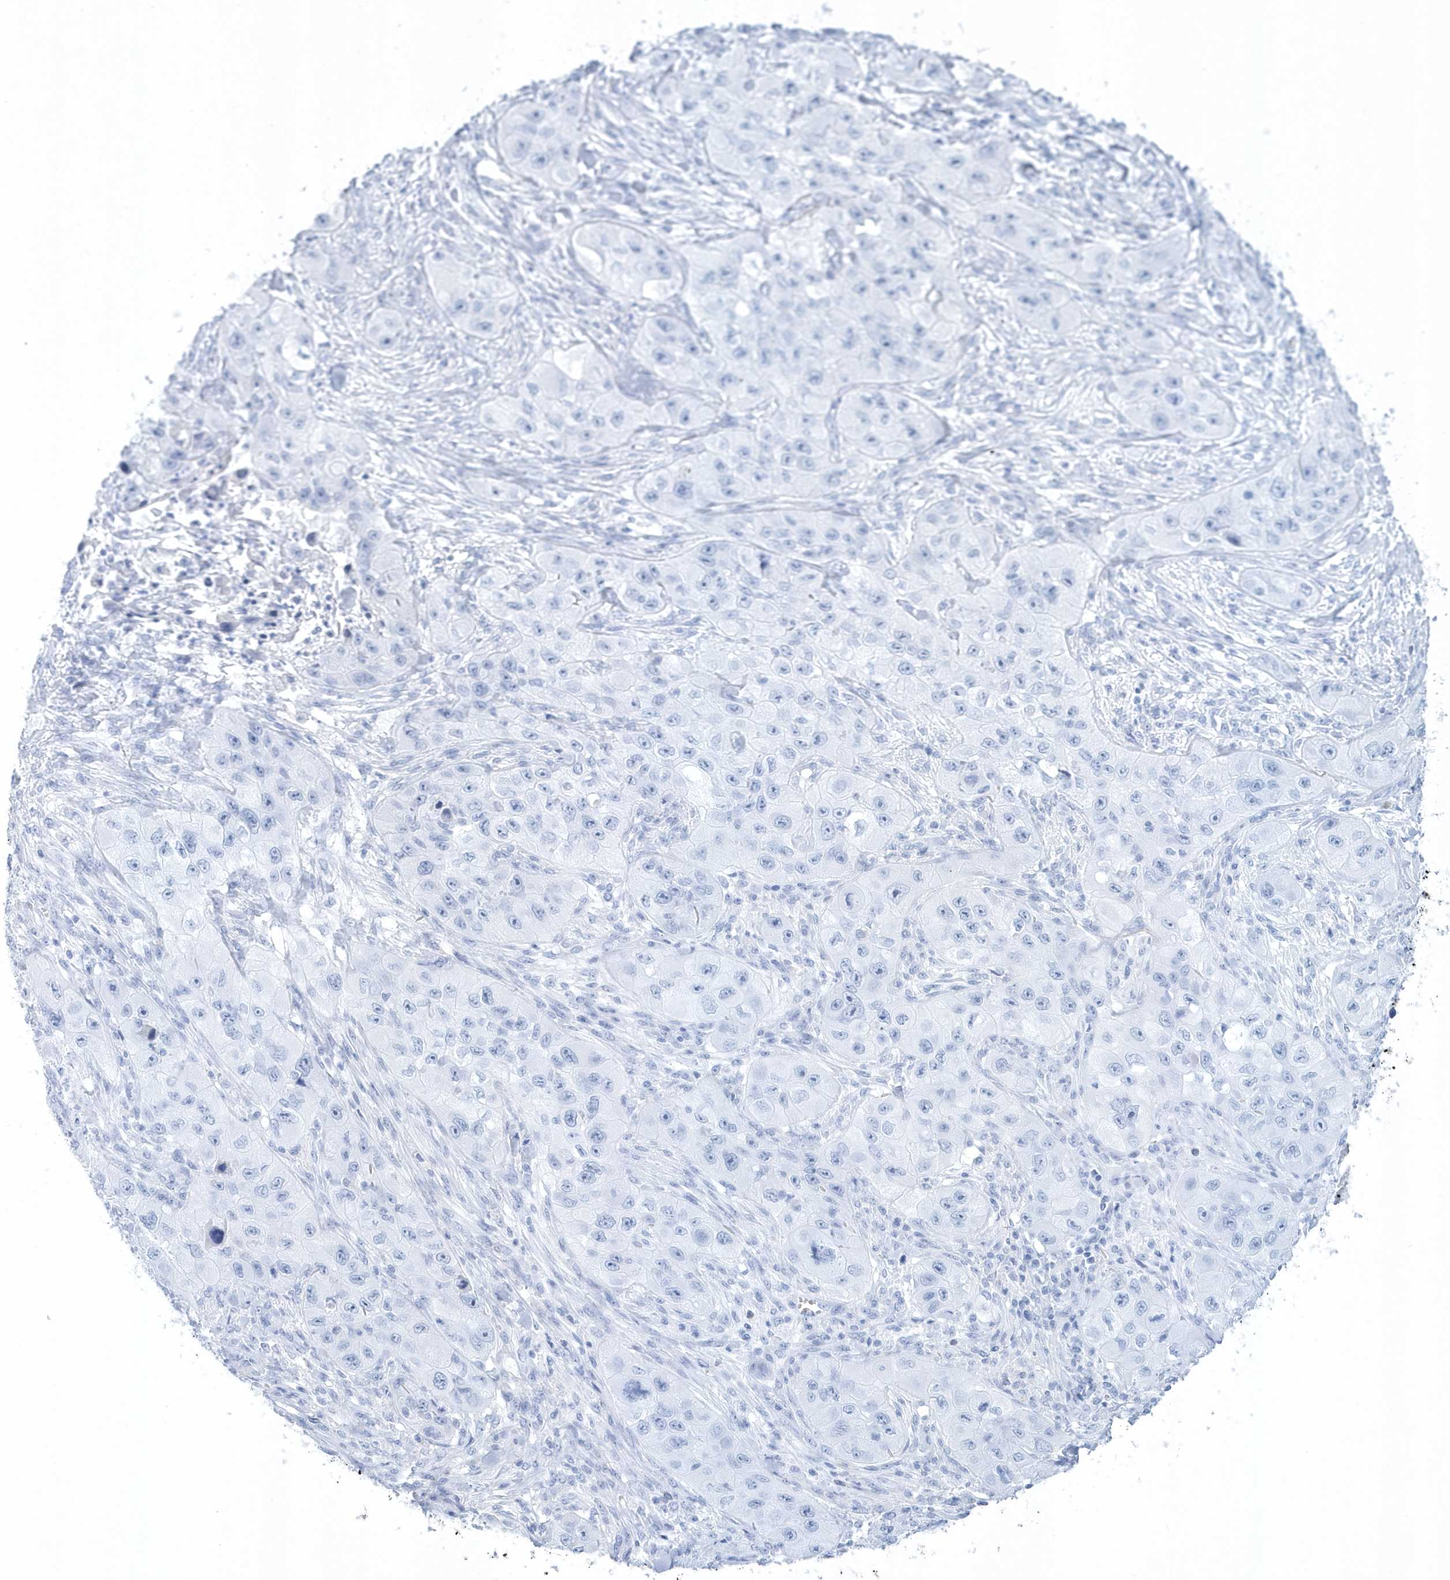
{"staining": {"intensity": "negative", "quantity": "none", "location": "none"}, "tissue": "skin cancer", "cell_type": "Tumor cells", "image_type": "cancer", "snomed": [{"axis": "morphology", "description": "Squamous cell carcinoma, NOS"}, {"axis": "topography", "description": "Skin"}, {"axis": "topography", "description": "Subcutis"}], "caption": "Human skin cancer (squamous cell carcinoma) stained for a protein using IHC displays no positivity in tumor cells.", "gene": "PTPRO", "patient": {"sex": "male", "age": 73}}